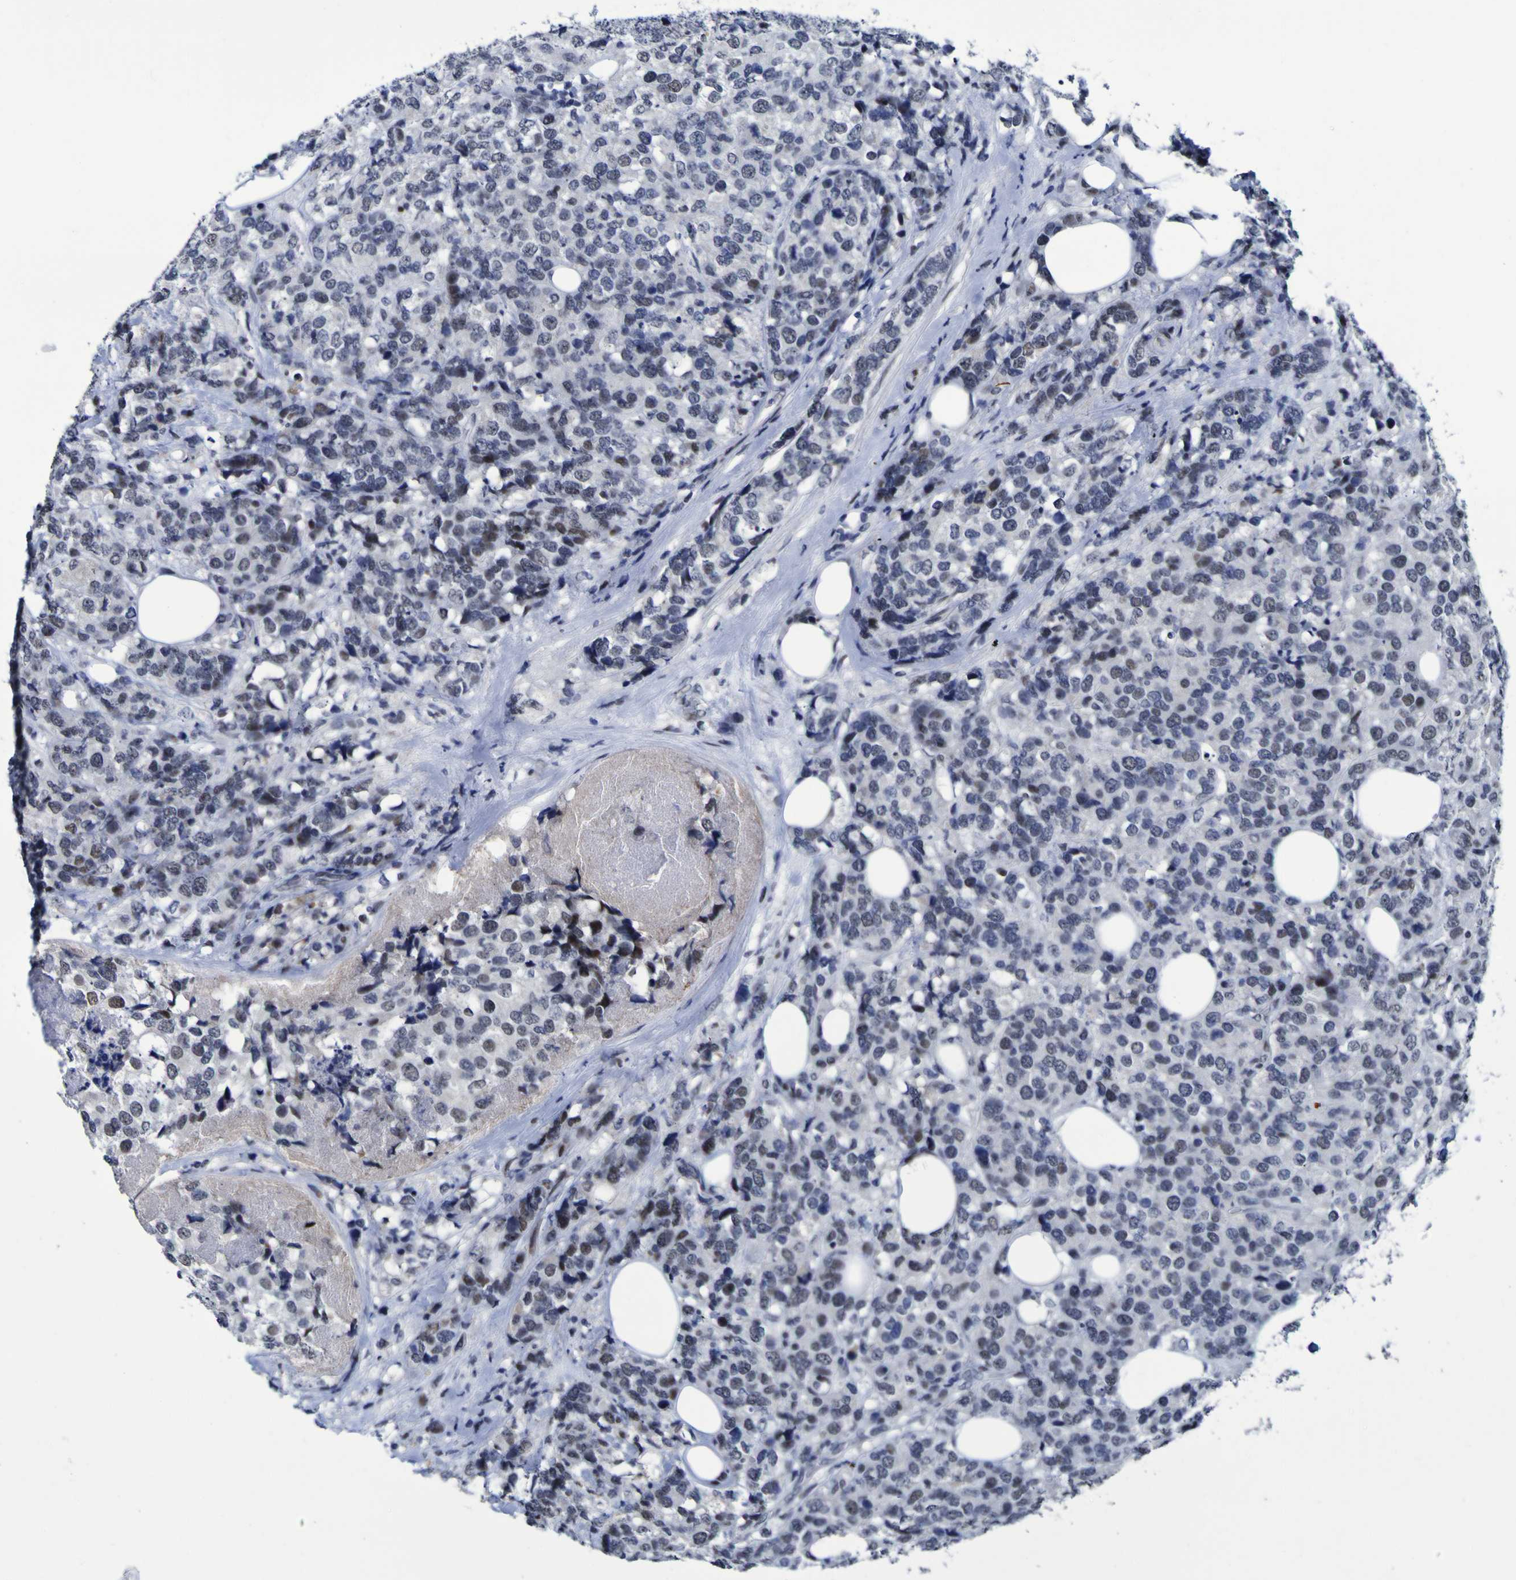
{"staining": {"intensity": "moderate", "quantity": "<25%", "location": "nuclear"}, "tissue": "breast cancer", "cell_type": "Tumor cells", "image_type": "cancer", "snomed": [{"axis": "morphology", "description": "Lobular carcinoma"}, {"axis": "topography", "description": "Breast"}], "caption": "Protein analysis of breast lobular carcinoma tissue shows moderate nuclear staining in about <25% of tumor cells. The staining was performed using DAB (3,3'-diaminobenzidine) to visualize the protein expression in brown, while the nuclei were stained in blue with hematoxylin (Magnification: 20x).", "gene": "MBD3", "patient": {"sex": "female", "age": 59}}